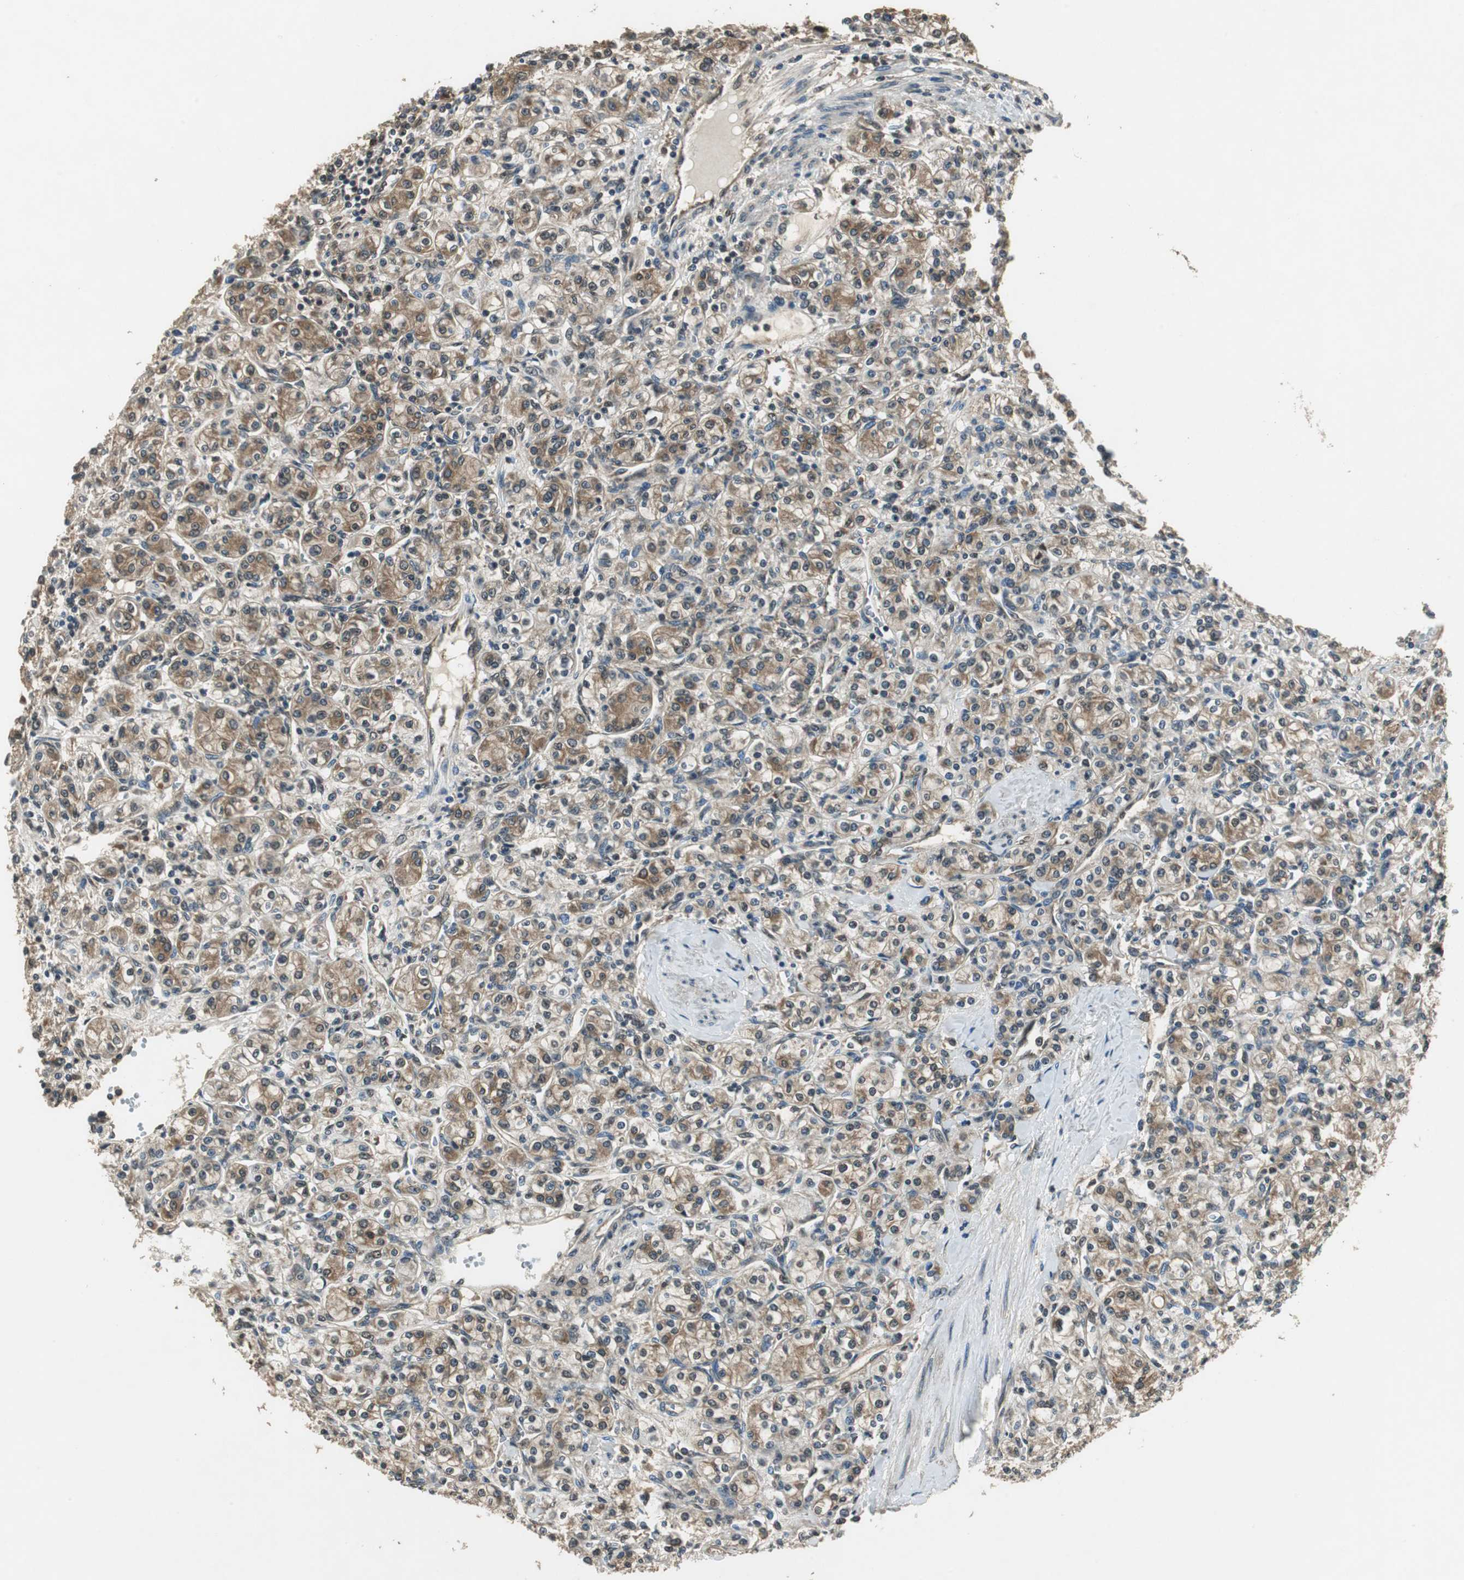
{"staining": {"intensity": "moderate", "quantity": ">75%", "location": "cytoplasmic/membranous"}, "tissue": "renal cancer", "cell_type": "Tumor cells", "image_type": "cancer", "snomed": [{"axis": "morphology", "description": "Adenocarcinoma, NOS"}, {"axis": "topography", "description": "Kidney"}], "caption": "High-magnification brightfield microscopy of renal cancer stained with DAB (3,3'-diaminobenzidine) (brown) and counterstained with hematoxylin (blue). tumor cells exhibit moderate cytoplasmic/membranous positivity is present in approximately>75% of cells. The staining was performed using DAB to visualize the protein expression in brown, while the nuclei were stained in blue with hematoxylin (Magnification: 20x).", "gene": "PSMB4", "patient": {"sex": "male", "age": 77}}